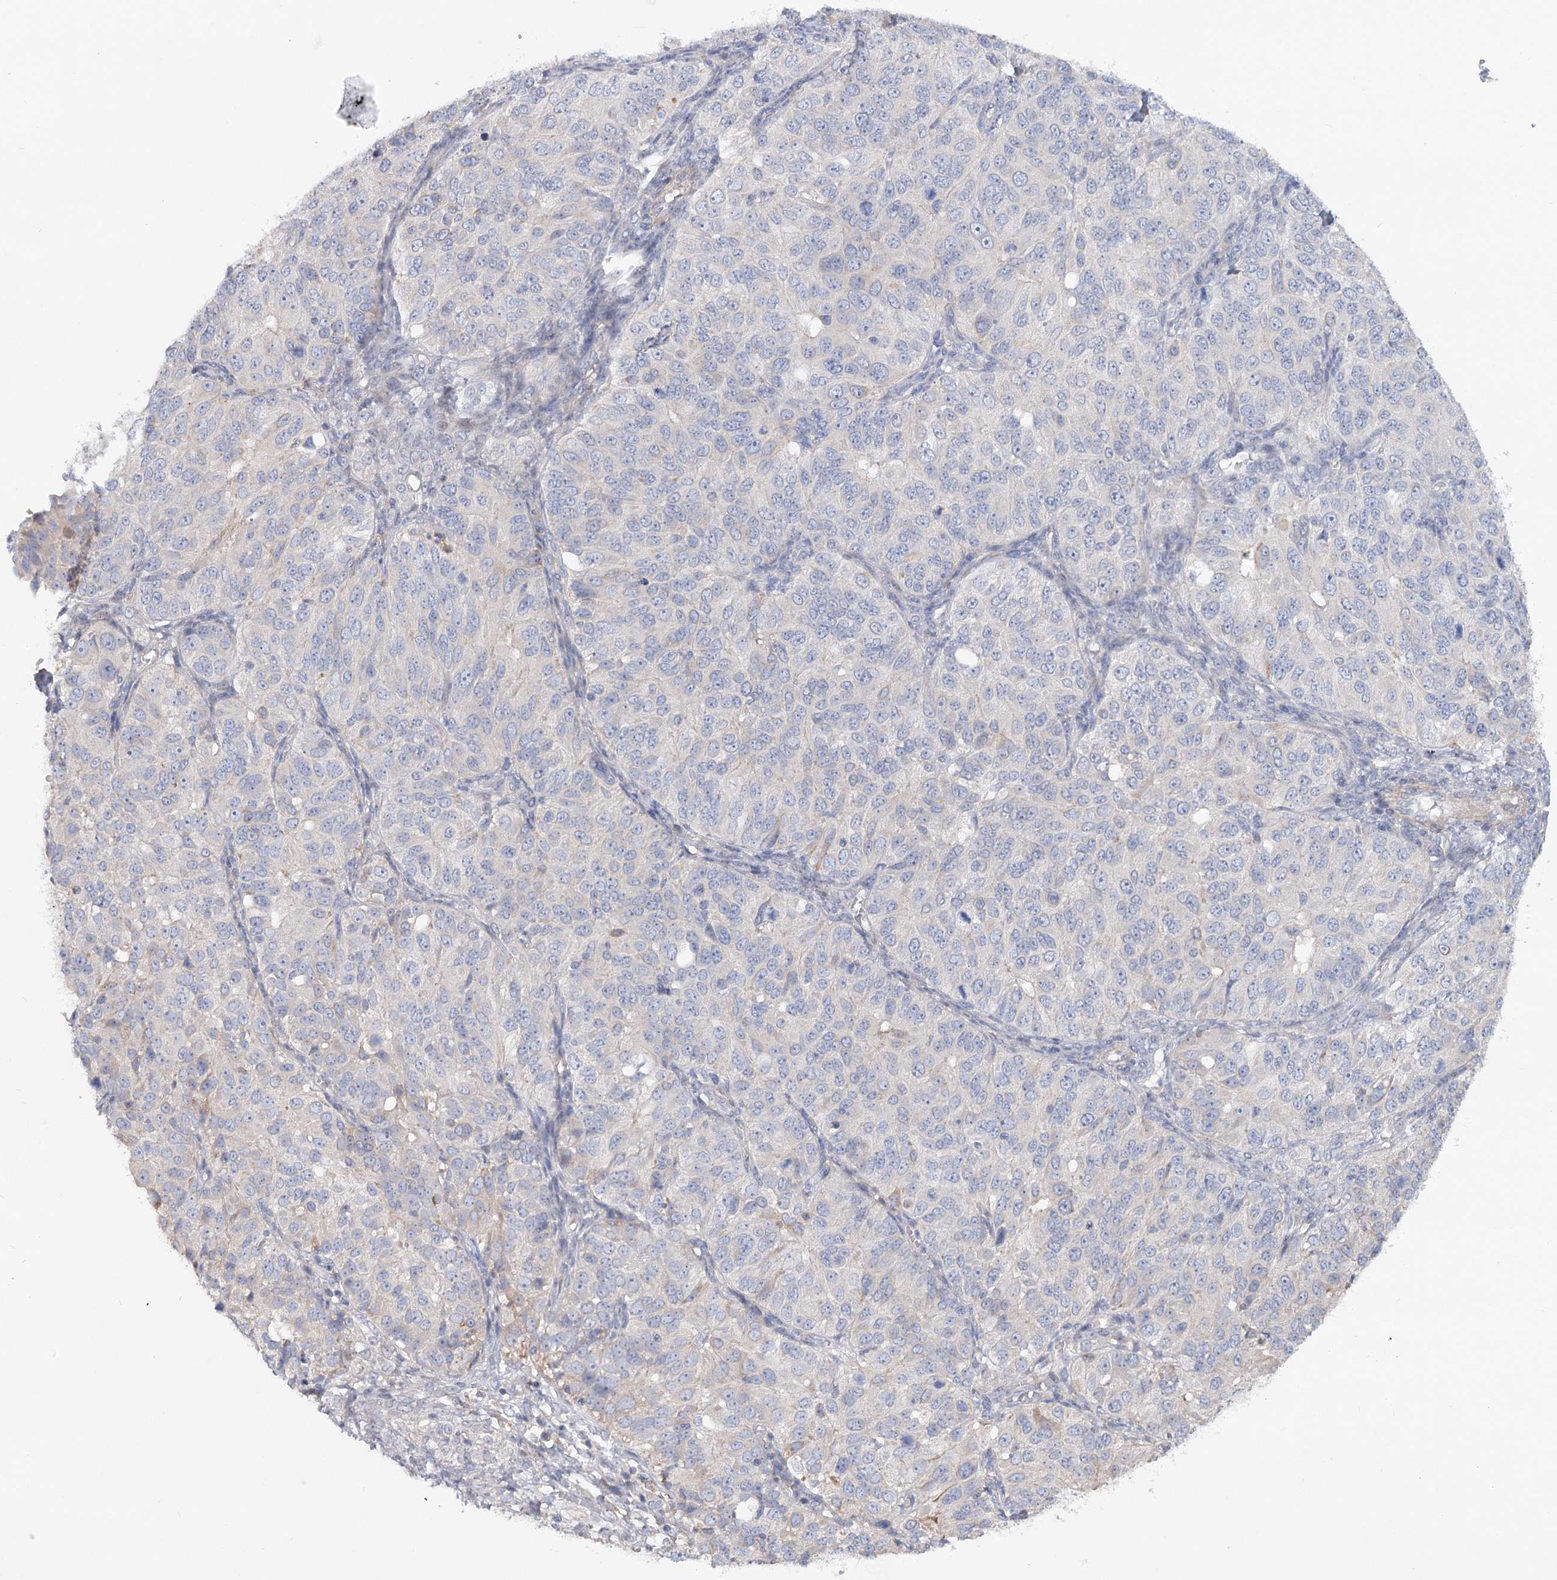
{"staining": {"intensity": "negative", "quantity": "none", "location": "none"}, "tissue": "ovarian cancer", "cell_type": "Tumor cells", "image_type": "cancer", "snomed": [{"axis": "morphology", "description": "Carcinoma, endometroid"}, {"axis": "topography", "description": "Ovary"}], "caption": "Tumor cells show no significant protein positivity in endometroid carcinoma (ovarian).", "gene": "SCN11A", "patient": {"sex": "female", "age": 51}}